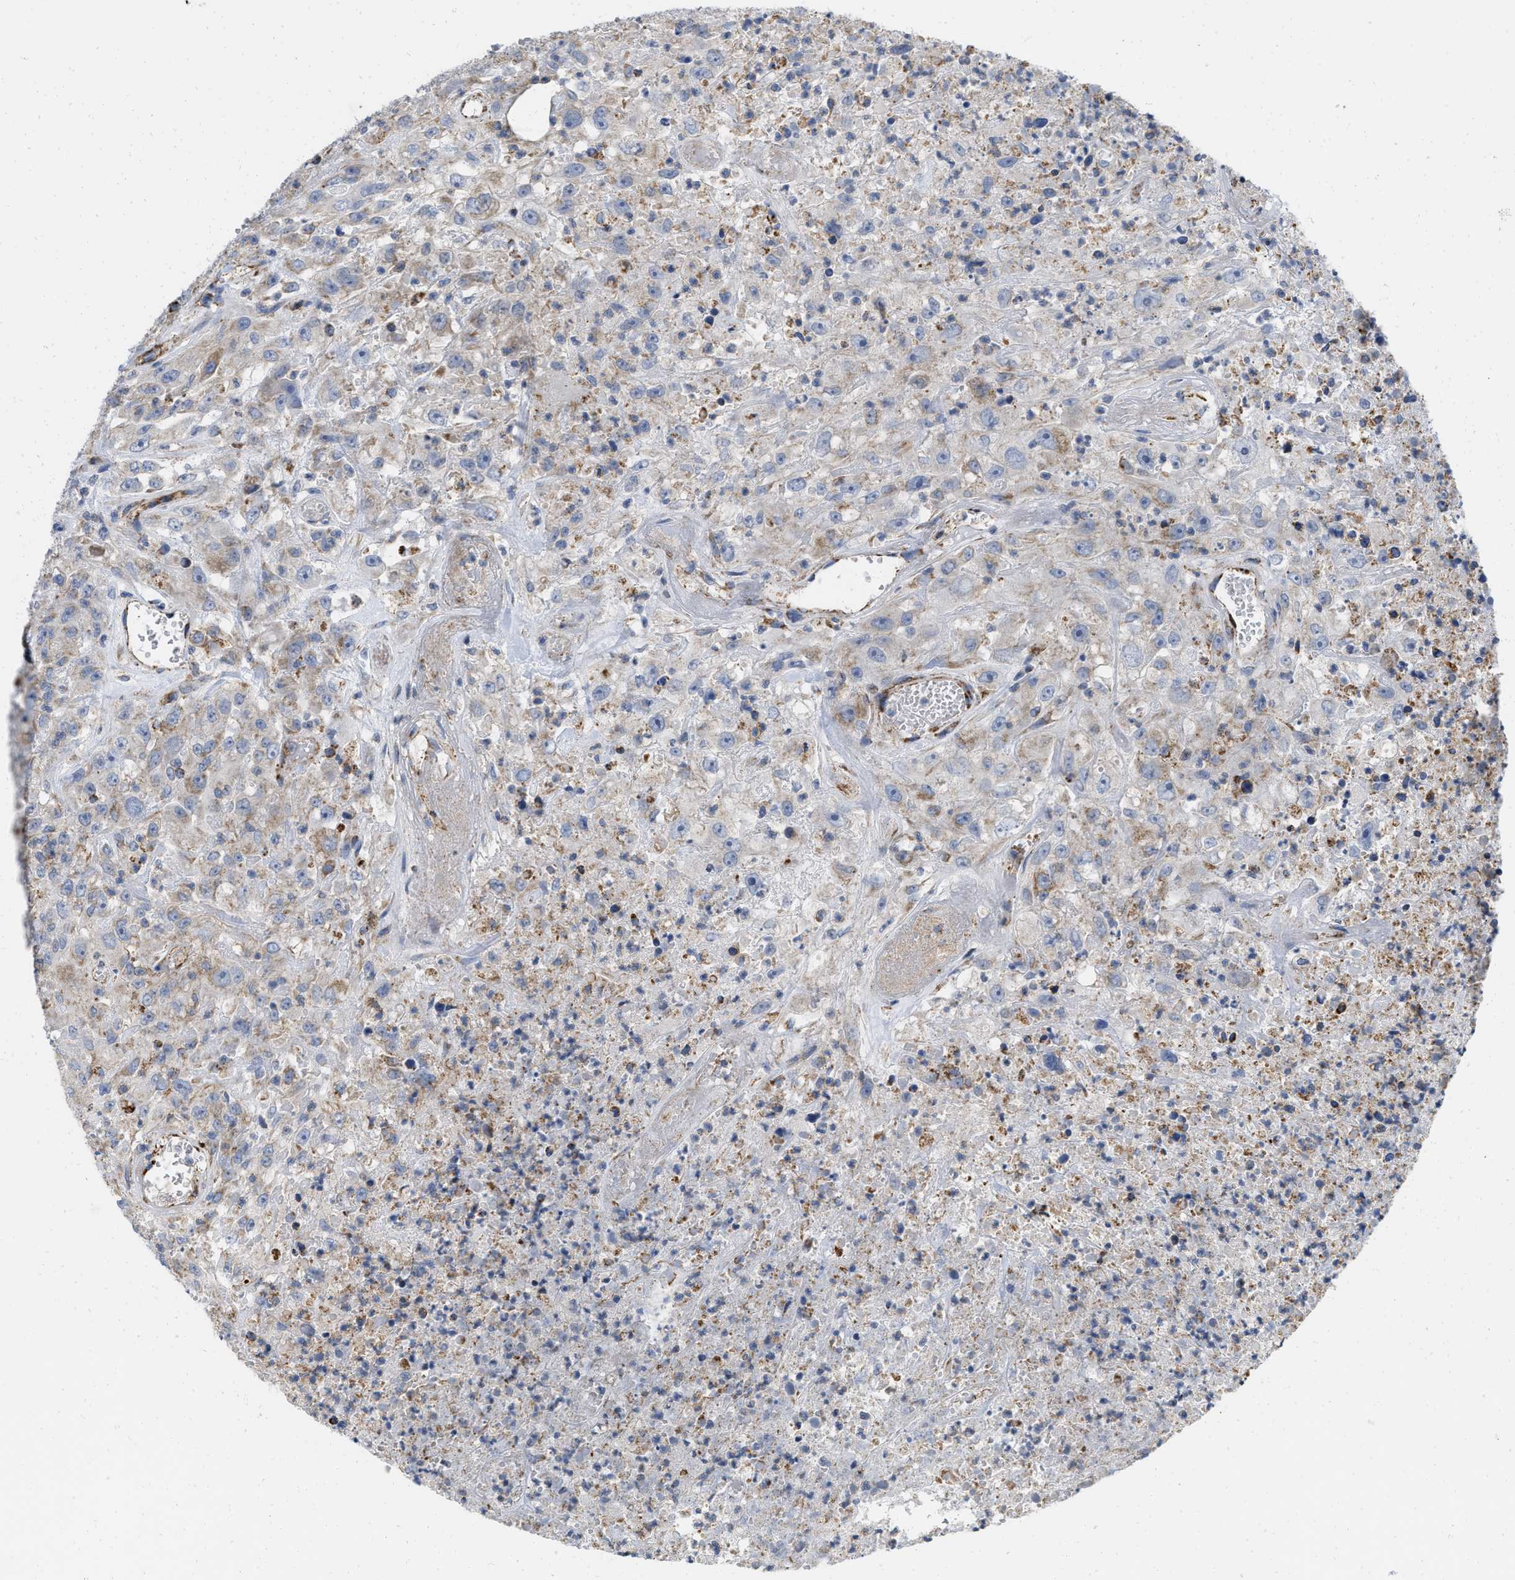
{"staining": {"intensity": "weak", "quantity": "25%-75%", "location": "cytoplasmic/membranous"}, "tissue": "urothelial cancer", "cell_type": "Tumor cells", "image_type": "cancer", "snomed": [{"axis": "morphology", "description": "Urothelial carcinoma, High grade"}, {"axis": "topography", "description": "Urinary bladder"}], "caption": "Immunohistochemistry micrograph of human urothelial carcinoma (high-grade) stained for a protein (brown), which demonstrates low levels of weak cytoplasmic/membranous expression in about 25%-75% of tumor cells.", "gene": "GRB10", "patient": {"sex": "male", "age": 46}}